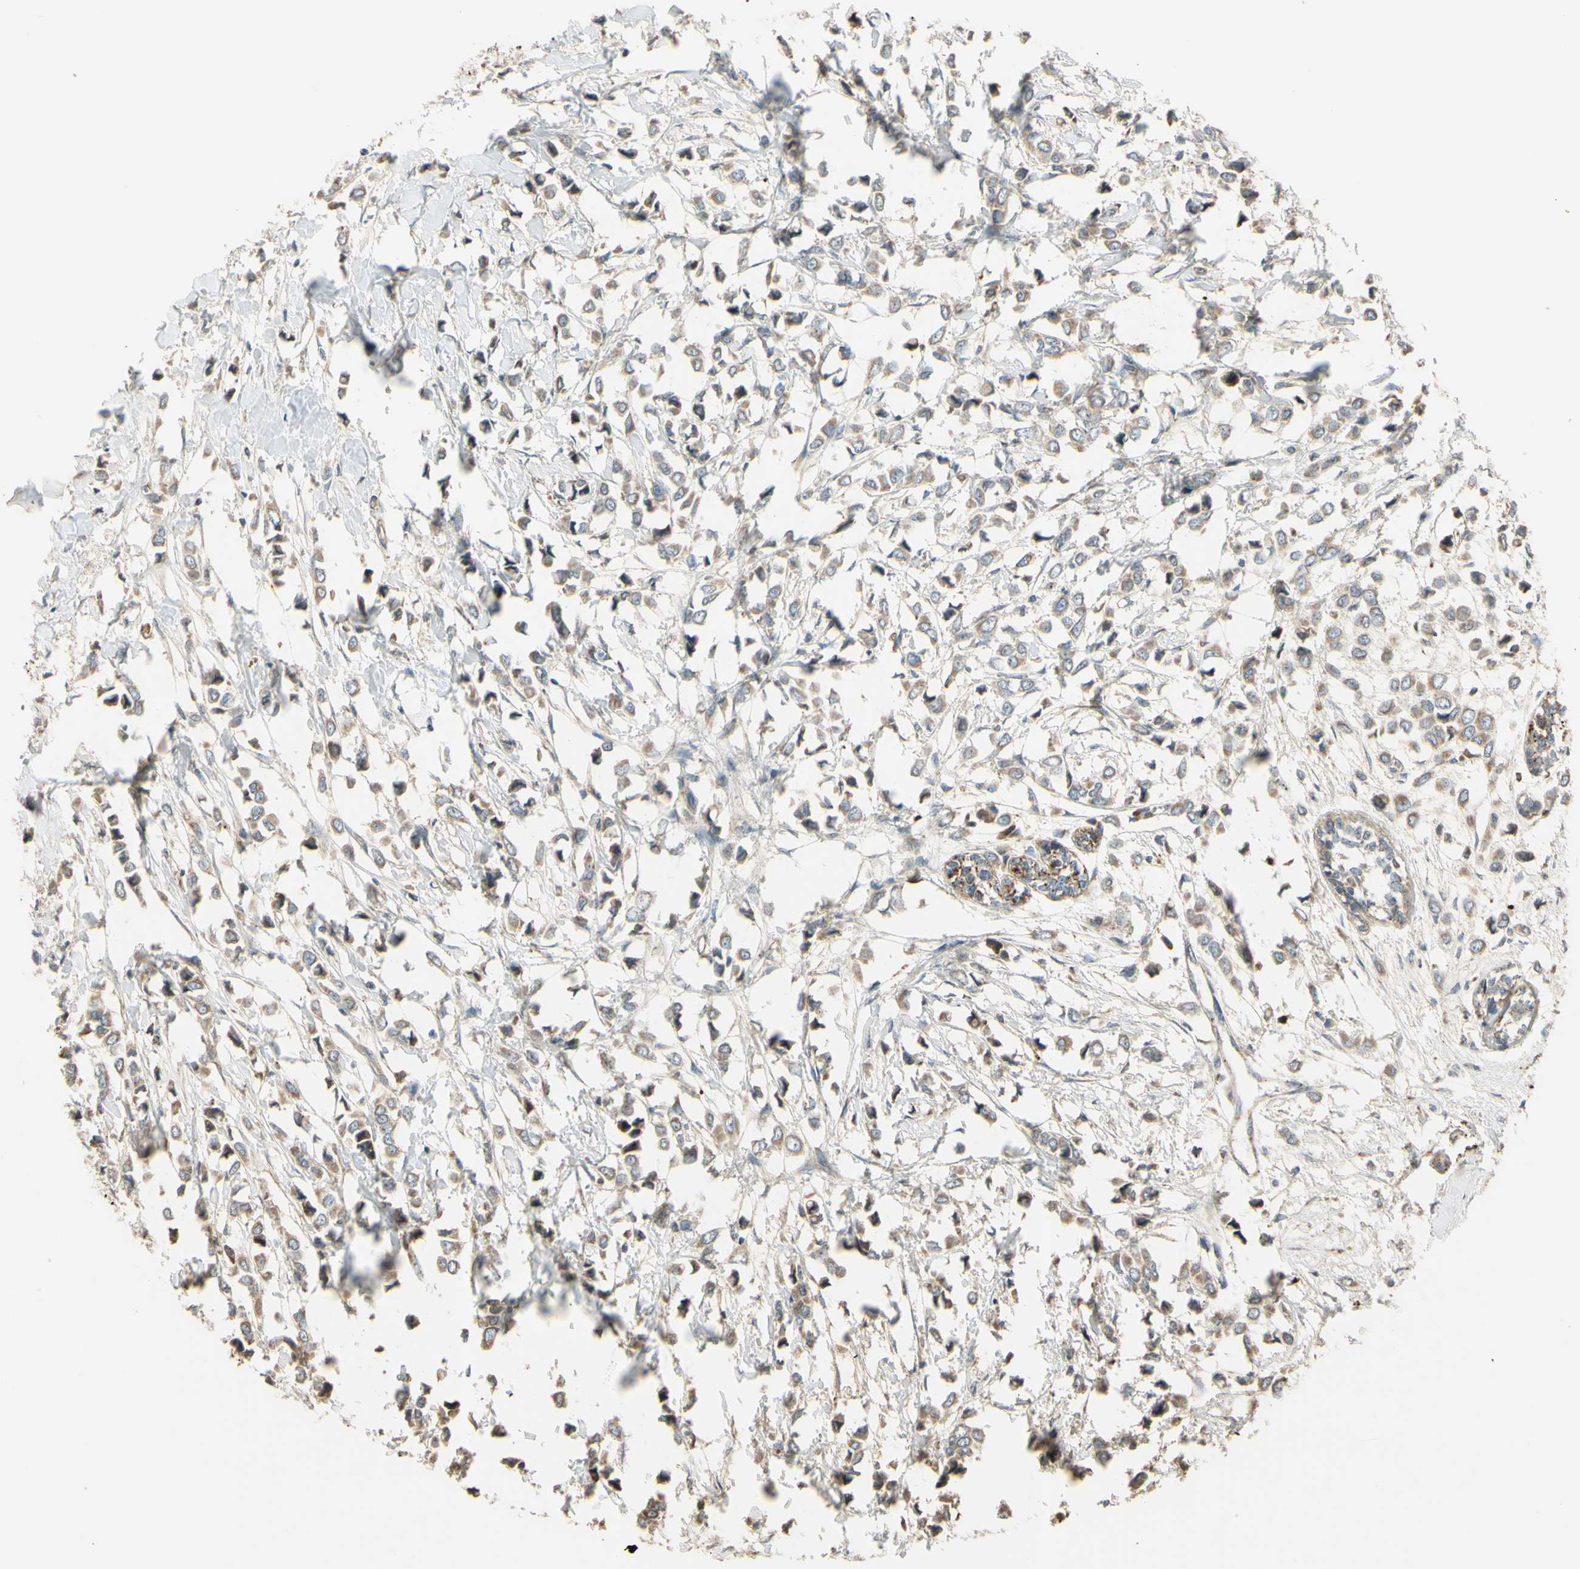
{"staining": {"intensity": "weak", "quantity": ">75%", "location": "cytoplasmic/membranous"}, "tissue": "breast cancer", "cell_type": "Tumor cells", "image_type": "cancer", "snomed": [{"axis": "morphology", "description": "Lobular carcinoma"}, {"axis": "topography", "description": "Breast"}], "caption": "Breast cancer (lobular carcinoma) was stained to show a protein in brown. There is low levels of weak cytoplasmic/membranous positivity in approximately >75% of tumor cells.", "gene": "ANGPTL1", "patient": {"sex": "female", "age": 51}}